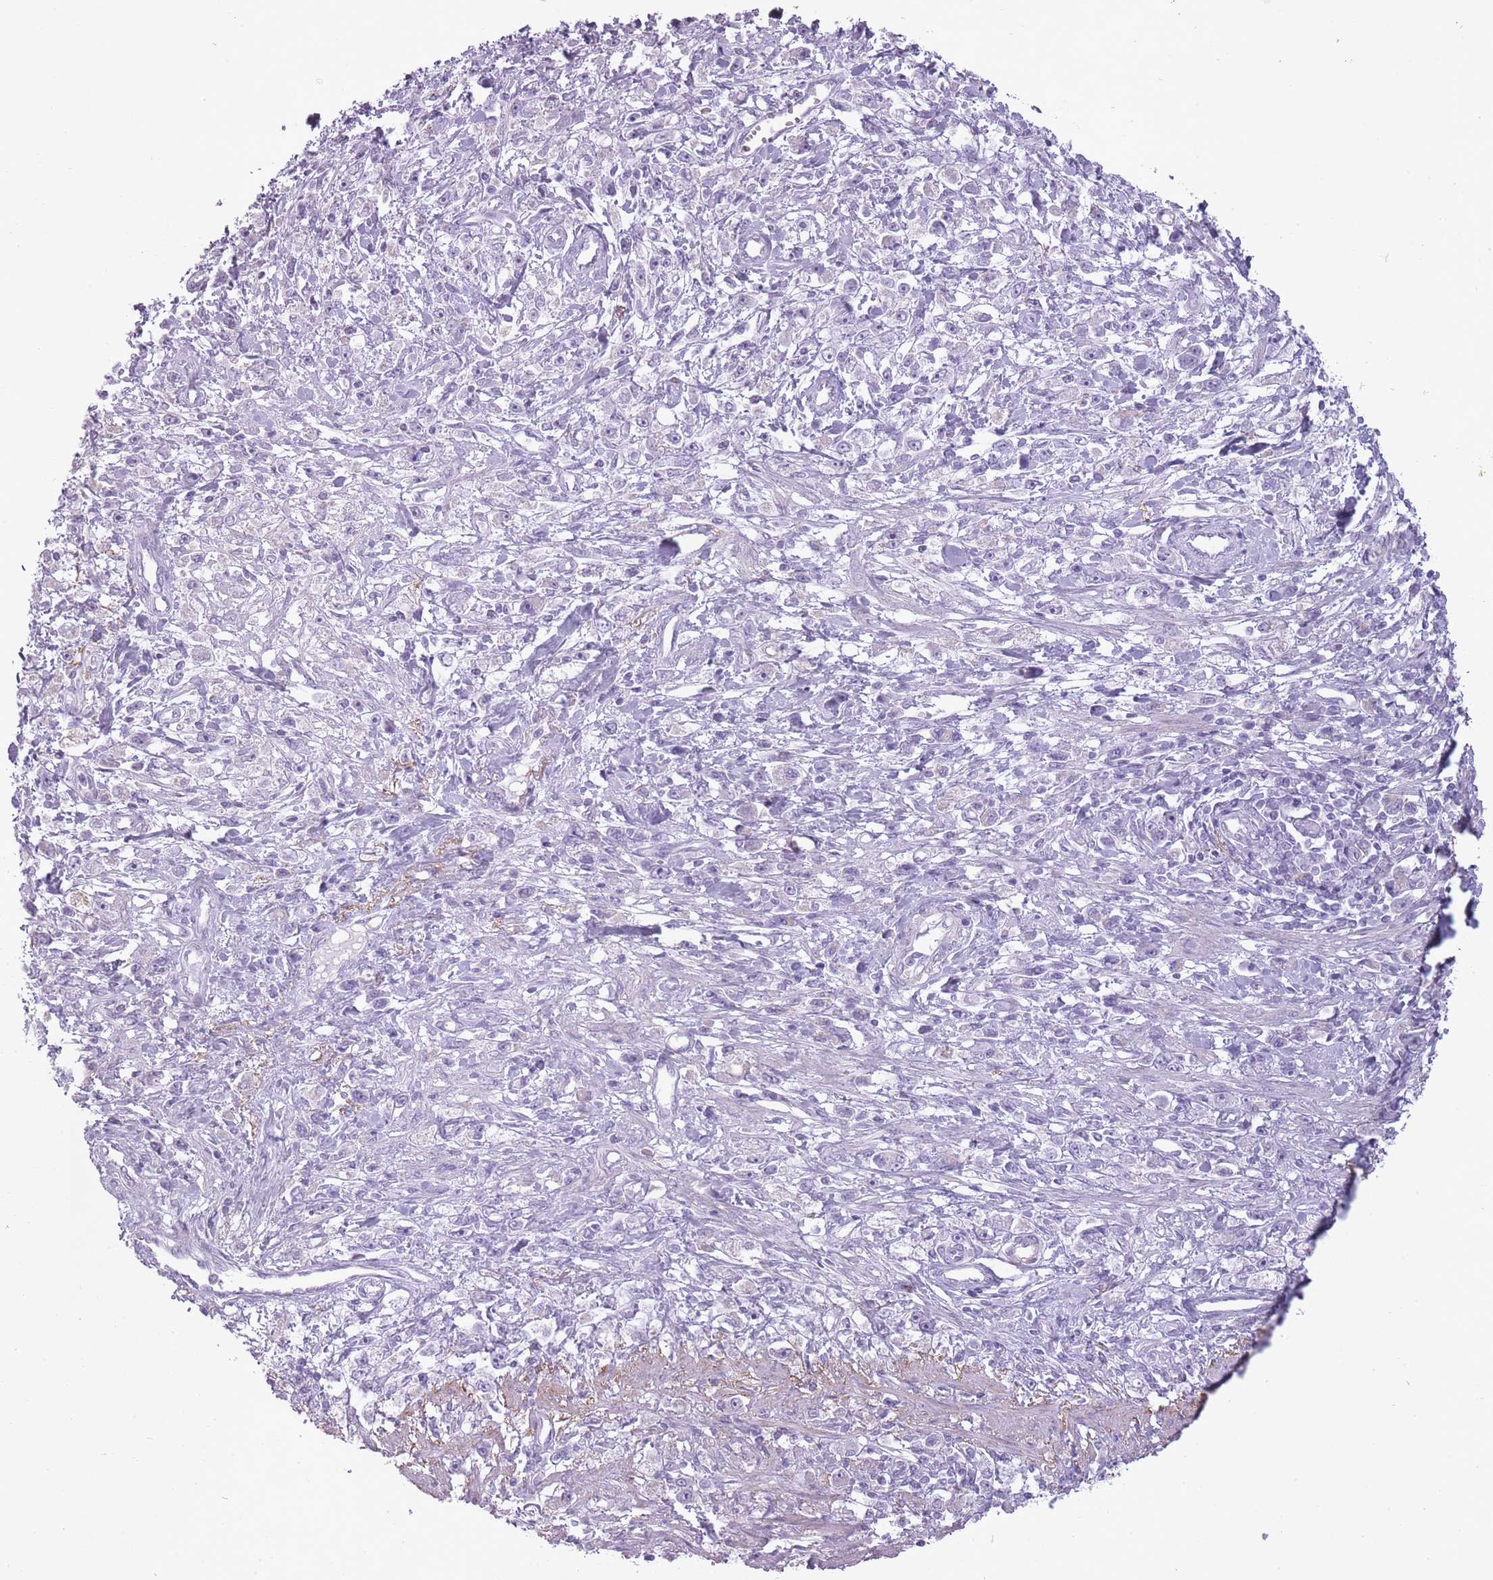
{"staining": {"intensity": "negative", "quantity": "none", "location": "none"}, "tissue": "stomach cancer", "cell_type": "Tumor cells", "image_type": "cancer", "snomed": [{"axis": "morphology", "description": "Adenocarcinoma, NOS"}, {"axis": "topography", "description": "Stomach"}], "caption": "This is an IHC image of human stomach adenocarcinoma. There is no staining in tumor cells.", "gene": "RFX4", "patient": {"sex": "female", "age": 59}}